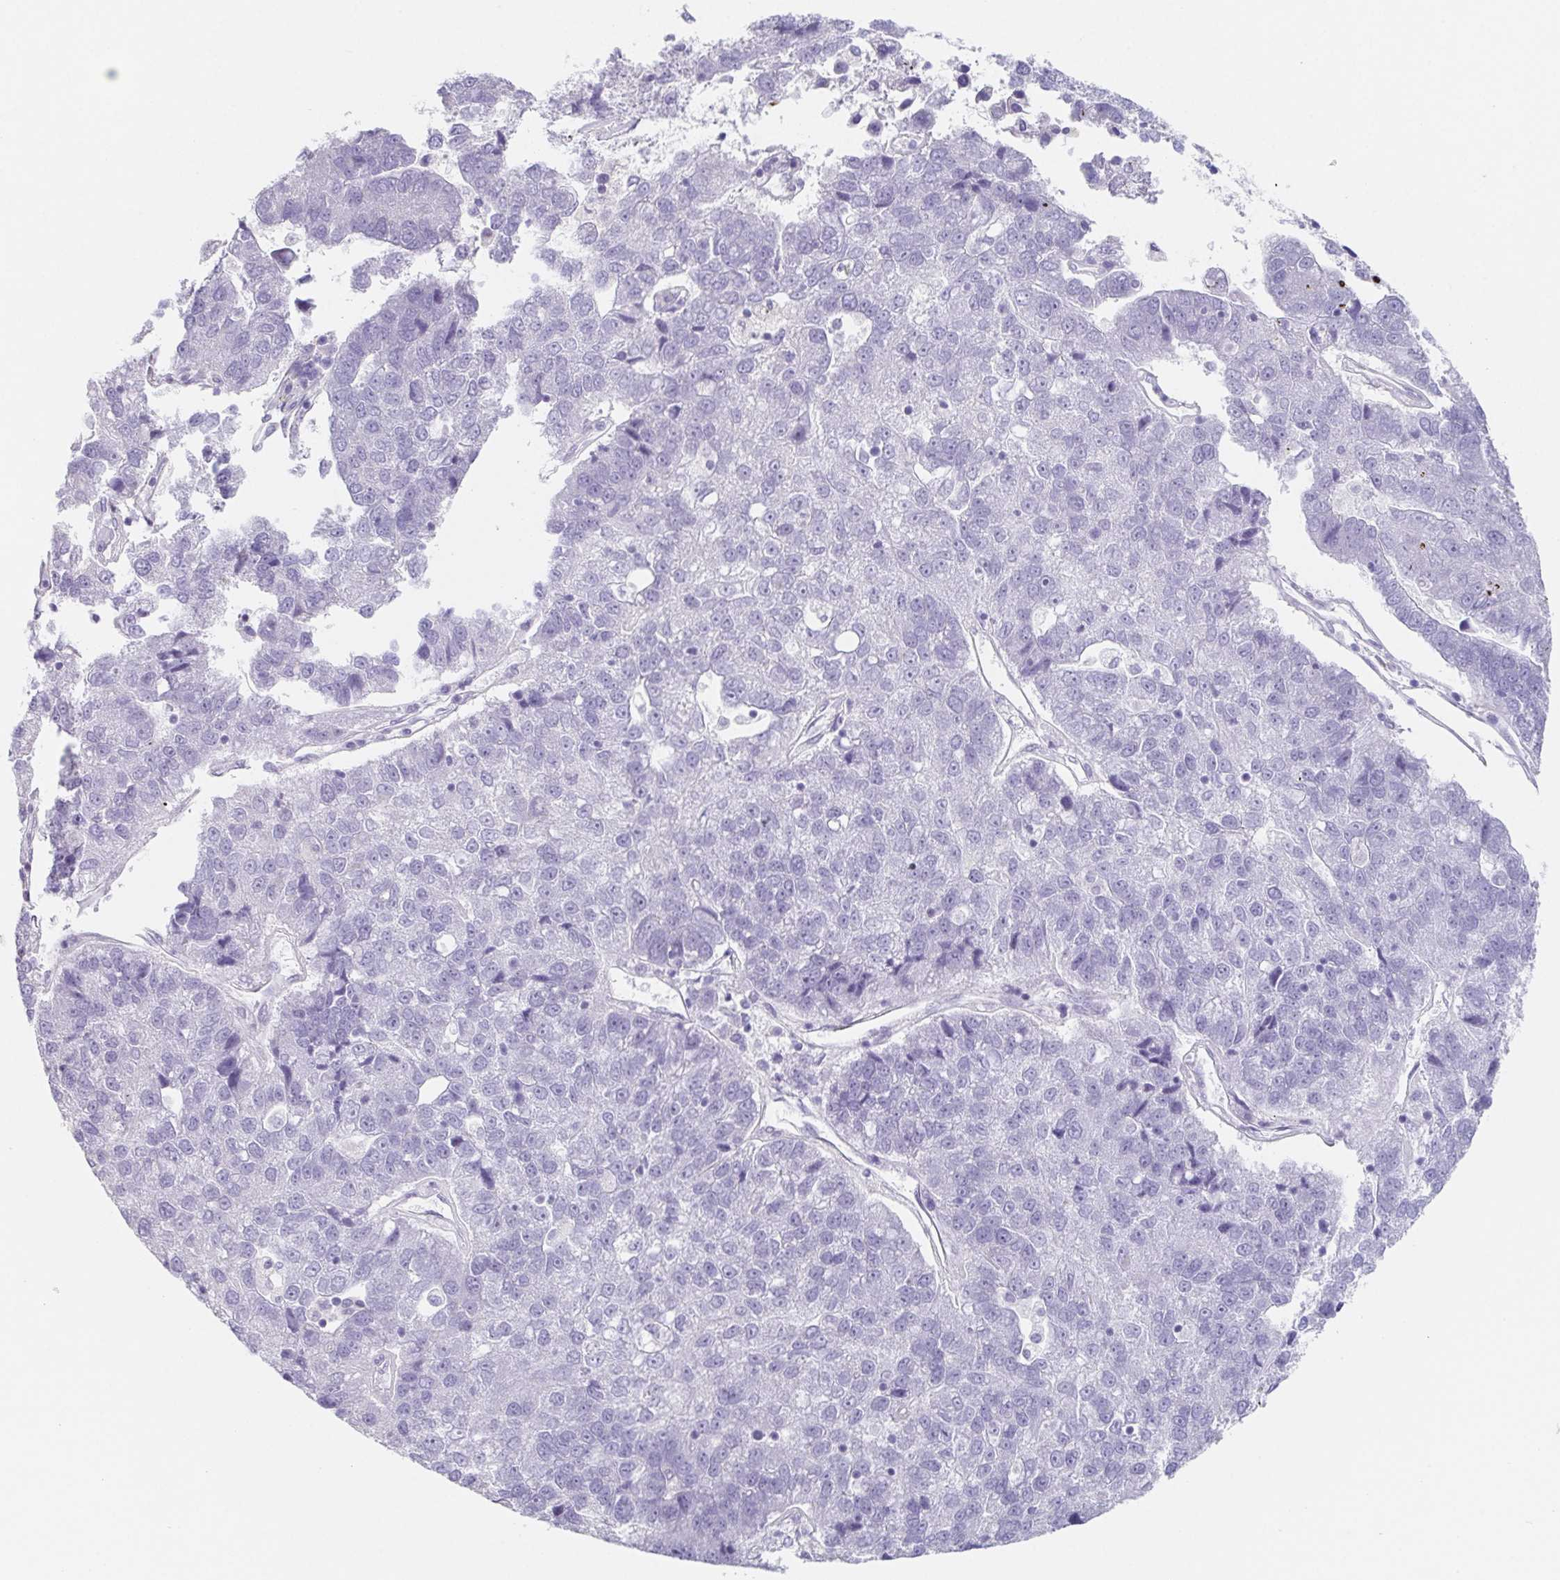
{"staining": {"intensity": "negative", "quantity": "none", "location": "none"}, "tissue": "pancreatic cancer", "cell_type": "Tumor cells", "image_type": "cancer", "snomed": [{"axis": "morphology", "description": "Adenocarcinoma, NOS"}, {"axis": "topography", "description": "Pancreas"}], "caption": "This is an immunohistochemistry (IHC) histopathology image of human pancreatic cancer. There is no staining in tumor cells.", "gene": "HDGFL1", "patient": {"sex": "female", "age": 61}}